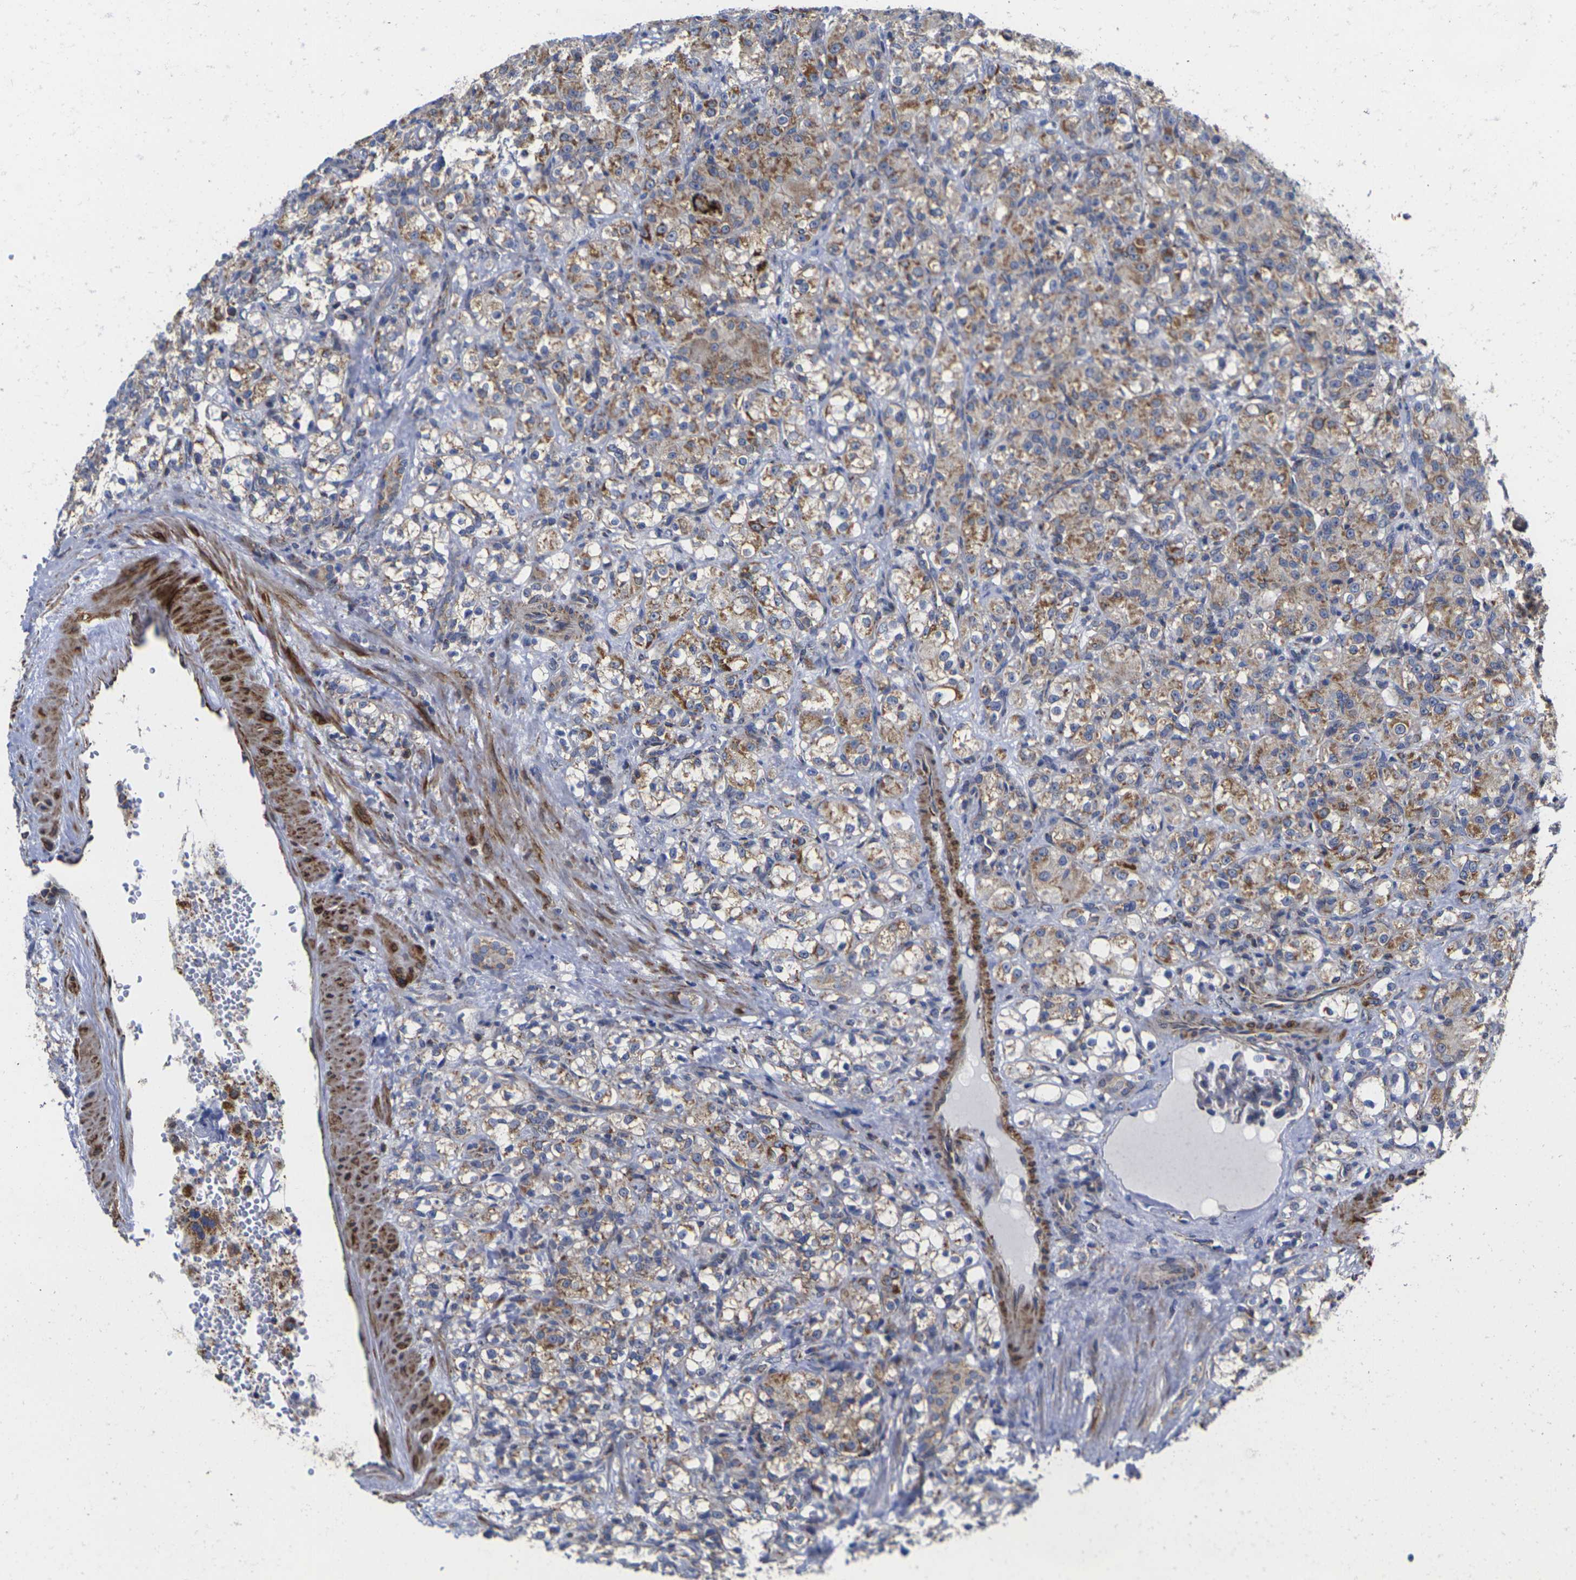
{"staining": {"intensity": "moderate", "quantity": "25%-75%", "location": "cytoplasmic/membranous"}, "tissue": "renal cancer", "cell_type": "Tumor cells", "image_type": "cancer", "snomed": [{"axis": "morphology", "description": "Adenocarcinoma, NOS"}, {"axis": "topography", "description": "Kidney"}], "caption": "The histopathology image shows staining of renal cancer (adenocarcinoma), revealing moderate cytoplasmic/membranous protein expression (brown color) within tumor cells.", "gene": "P2RY11", "patient": {"sex": "male", "age": 61}}